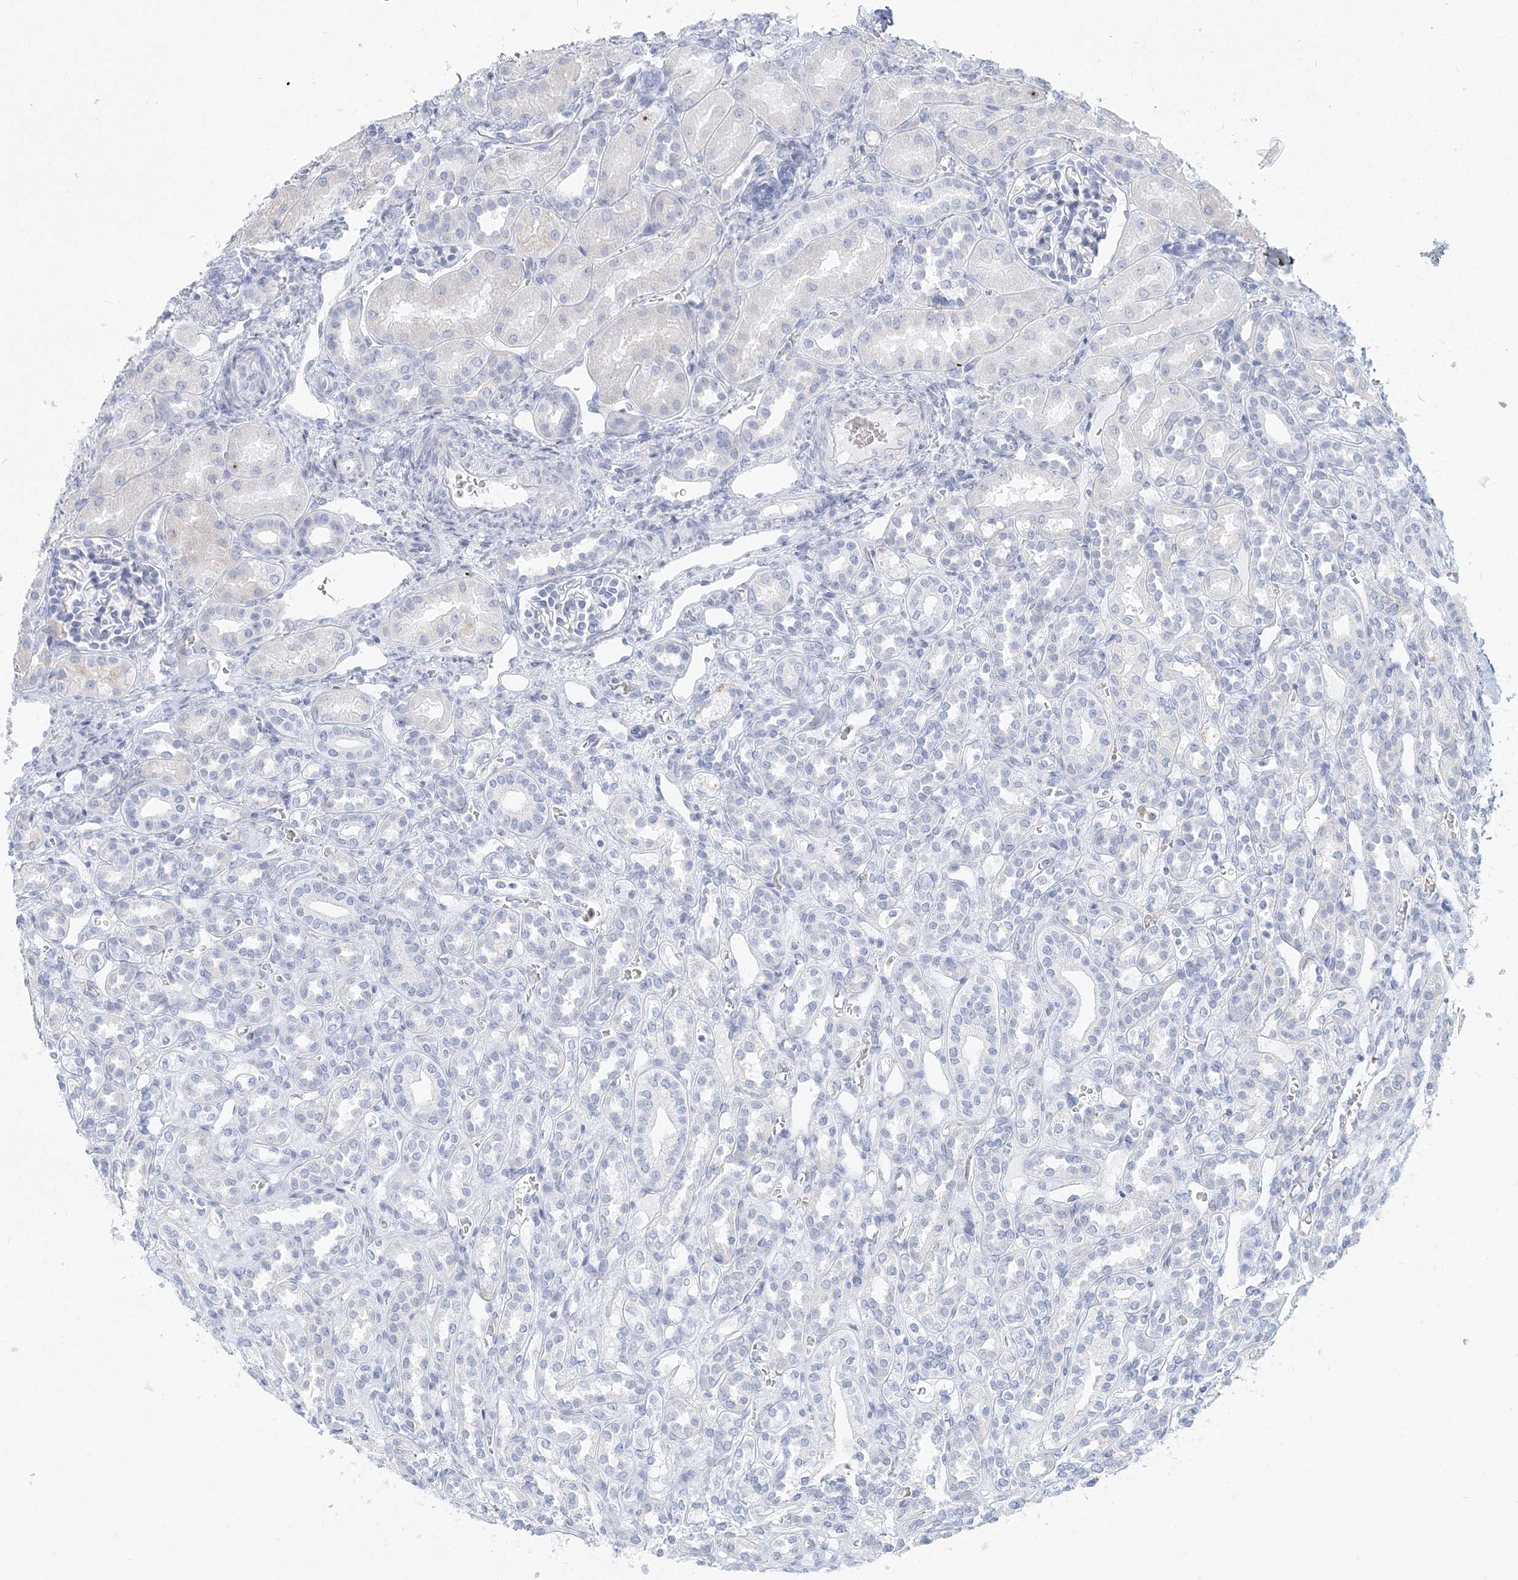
{"staining": {"intensity": "negative", "quantity": "none", "location": "none"}, "tissue": "kidney", "cell_type": "Cells in glomeruli", "image_type": "normal", "snomed": [{"axis": "morphology", "description": "Normal tissue, NOS"}, {"axis": "morphology", "description": "Neoplasm, malignant, NOS"}, {"axis": "topography", "description": "Kidney"}], "caption": "This is an IHC image of benign kidney. There is no expression in cells in glomeruli.", "gene": "CSN1S1", "patient": {"sex": "female", "age": 1}}